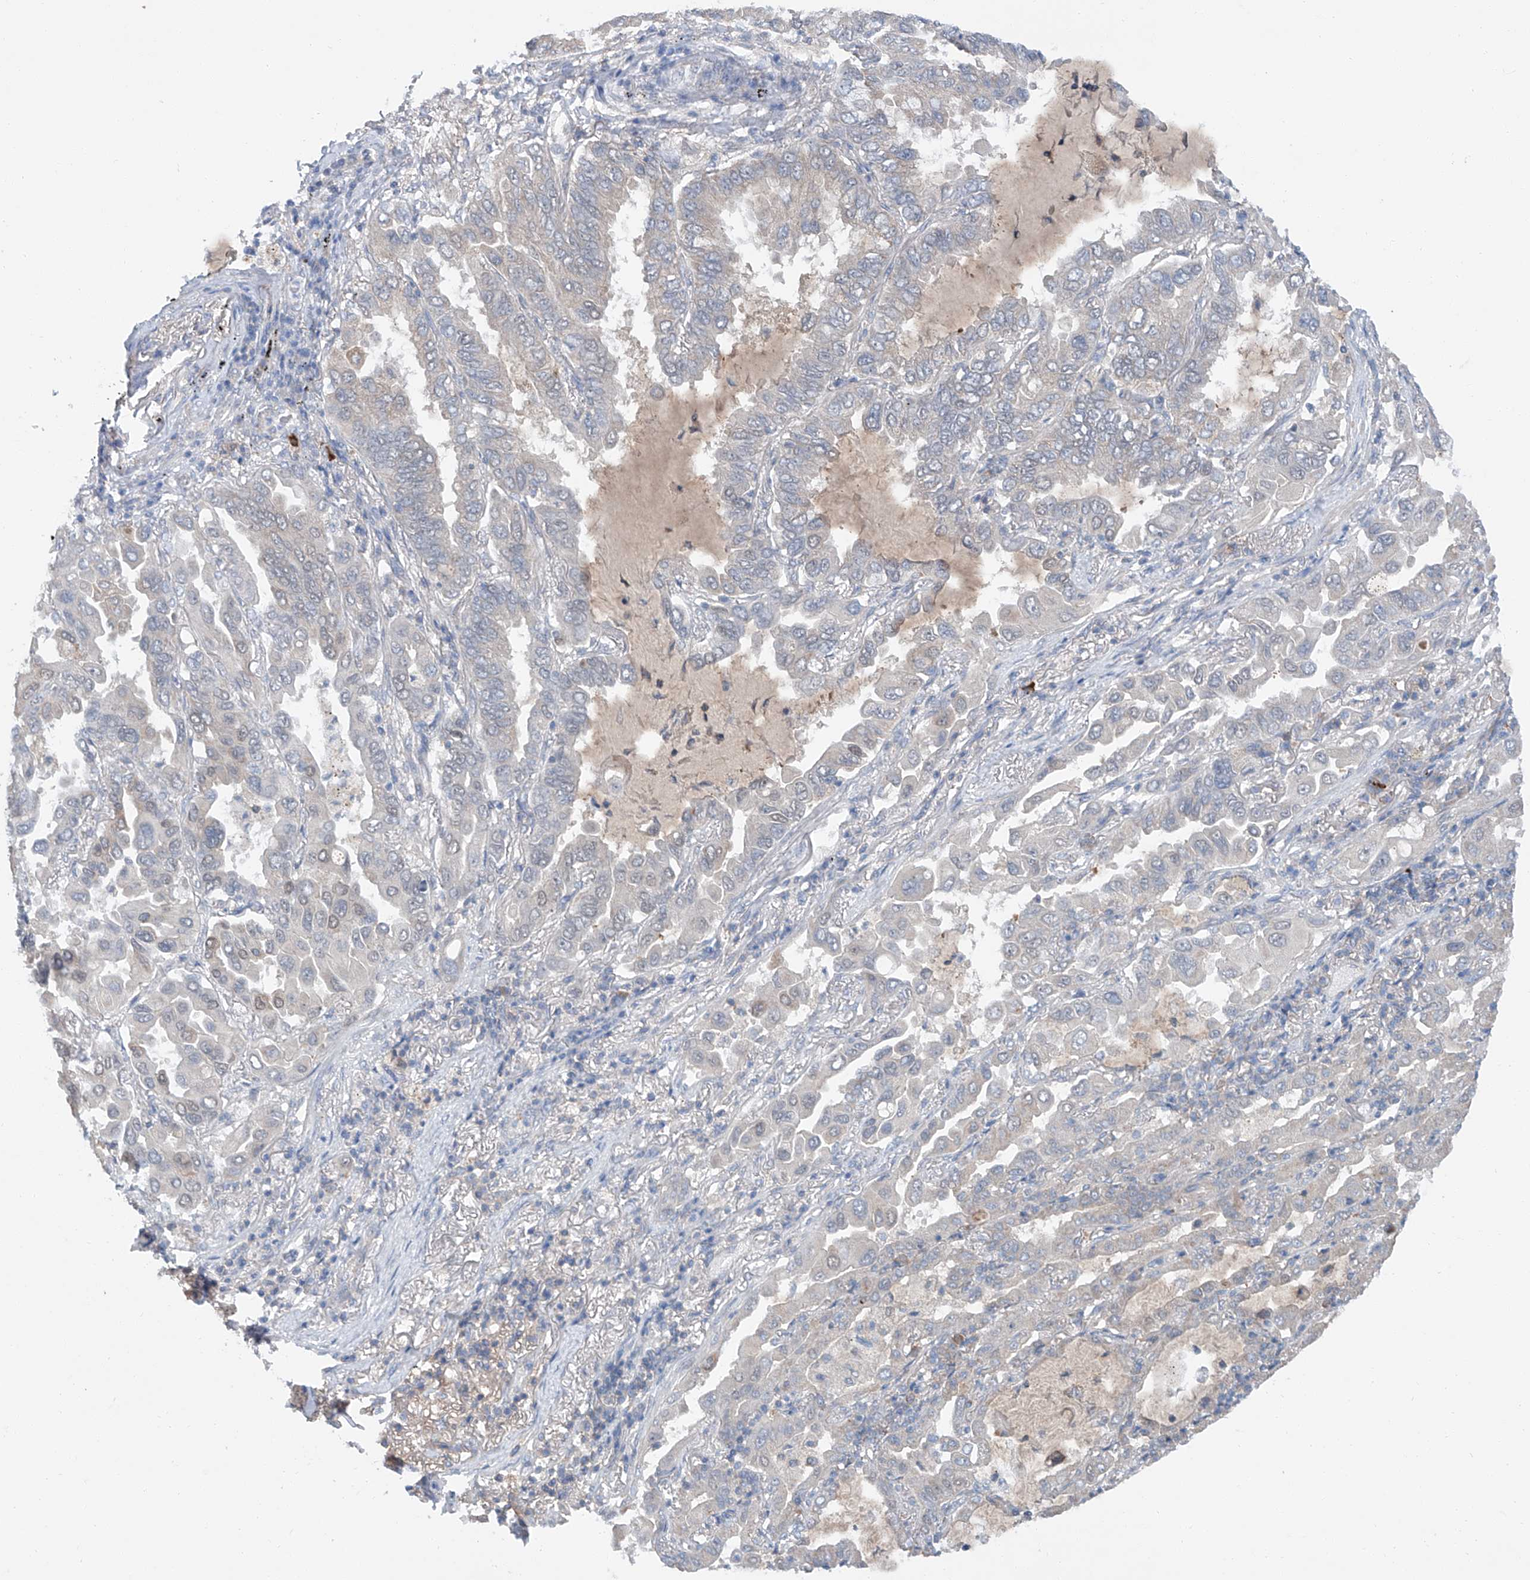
{"staining": {"intensity": "negative", "quantity": "none", "location": "none"}, "tissue": "lung cancer", "cell_type": "Tumor cells", "image_type": "cancer", "snomed": [{"axis": "morphology", "description": "Adenocarcinoma, NOS"}, {"axis": "topography", "description": "Lung"}], "caption": "High power microscopy image of an IHC photomicrograph of lung cancer (adenocarcinoma), revealing no significant expression in tumor cells.", "gene": "SIX4", "patient": {"sex": "male", "age": 64}}